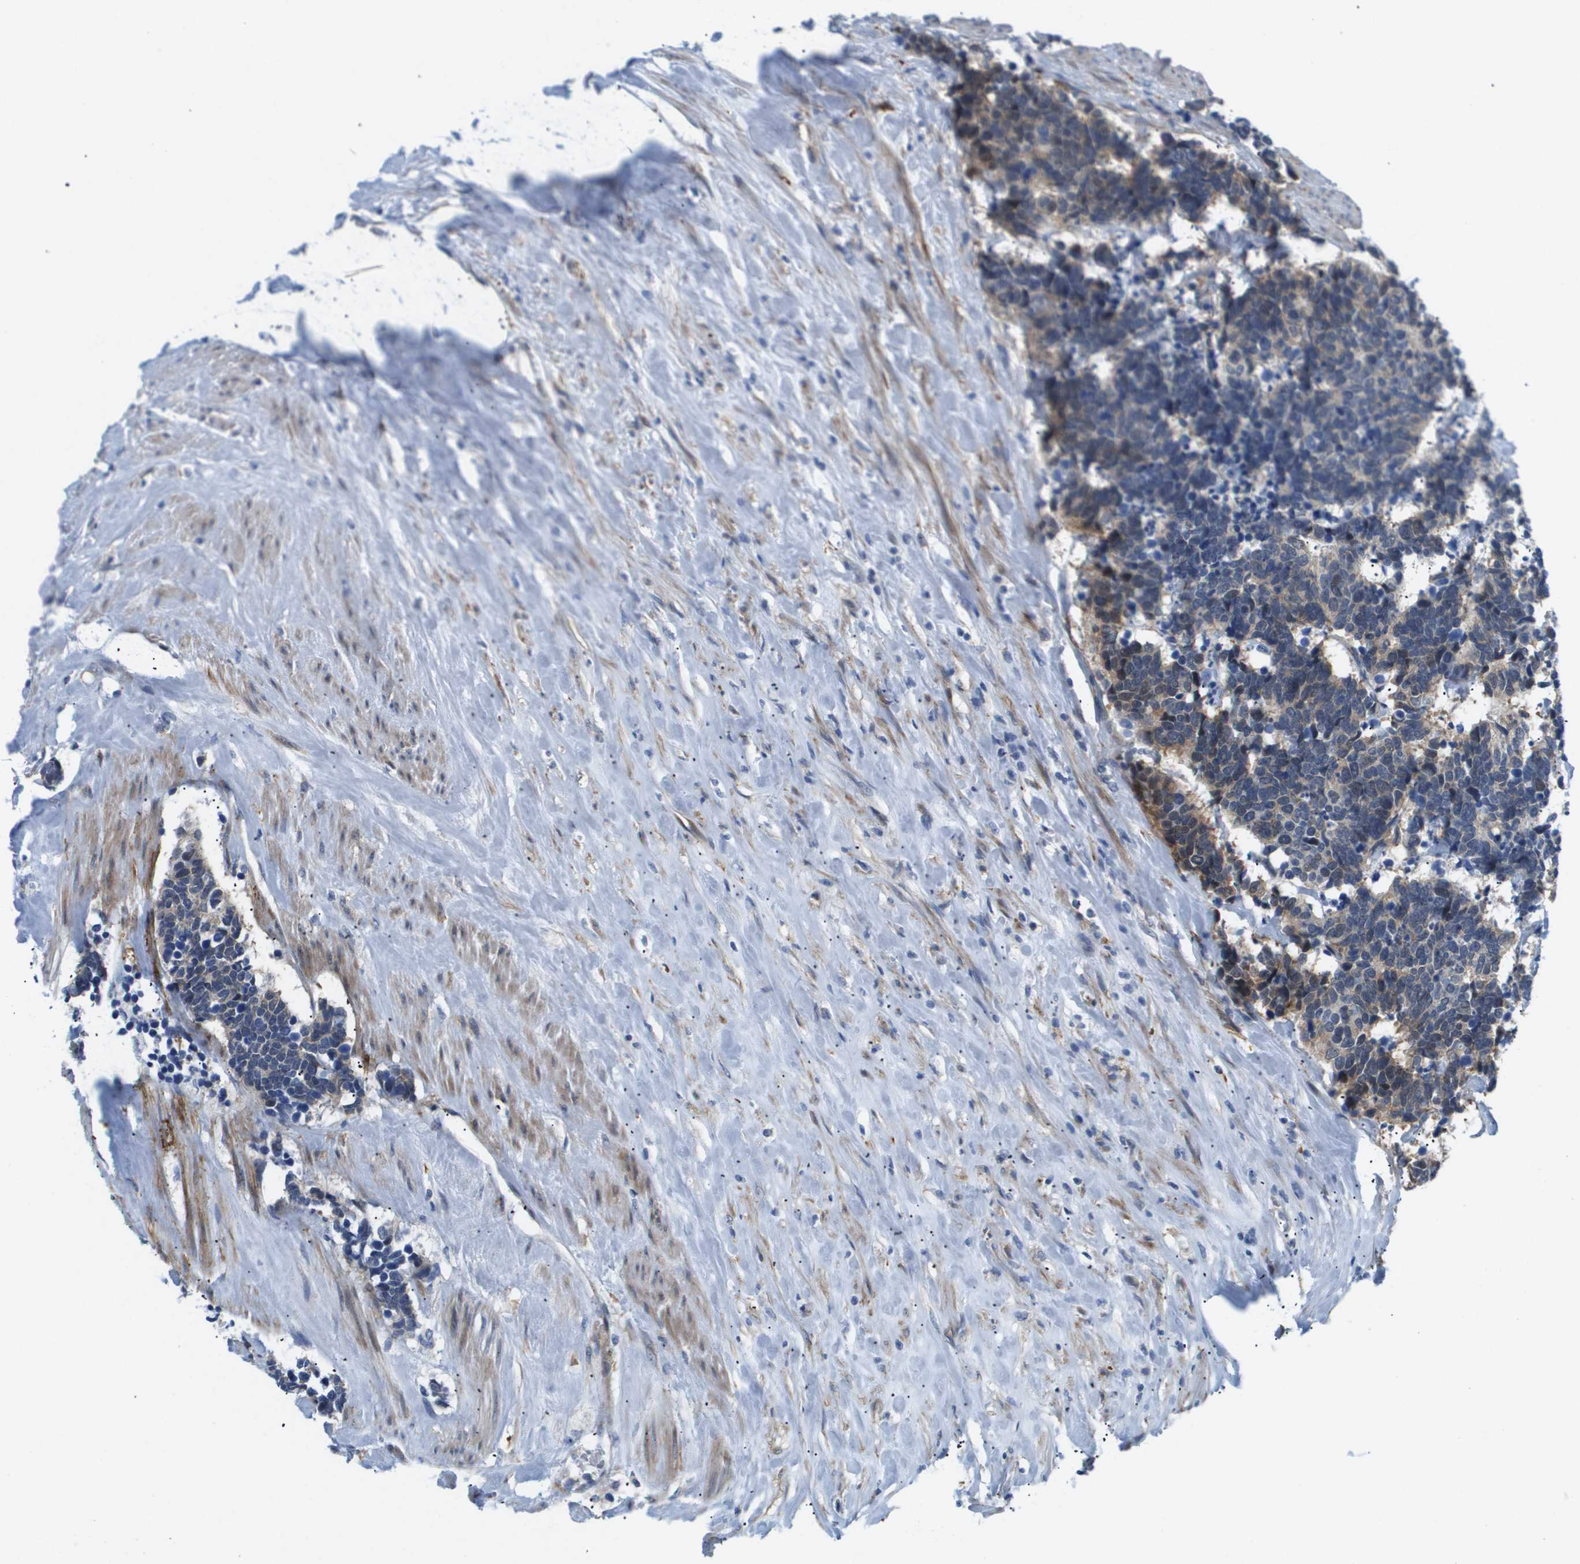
{"staining": {"intensity": "weak", "quantity": "<25%", "location": "cytoplasmic/membranous"}, "tissue": "carcinoid", "cell_type": "Tumor cells", "image_type": "cancer", "snomed": [{"axis": "morphology", "description": "Carcinoma, NOS"}, {"axis": "morphology", "description": "Carcinoid, malignant, NOS"}, {"axis": "topography", "description": "Urinary bladder"}], "caption": "DAB (3,3'-diaminobenzidine) immunohistochemical staining of carcinoma displays no significant staining in tumor cells.", "gene": "OTUD5", "patient": {"sex": "male", "age": 57}}